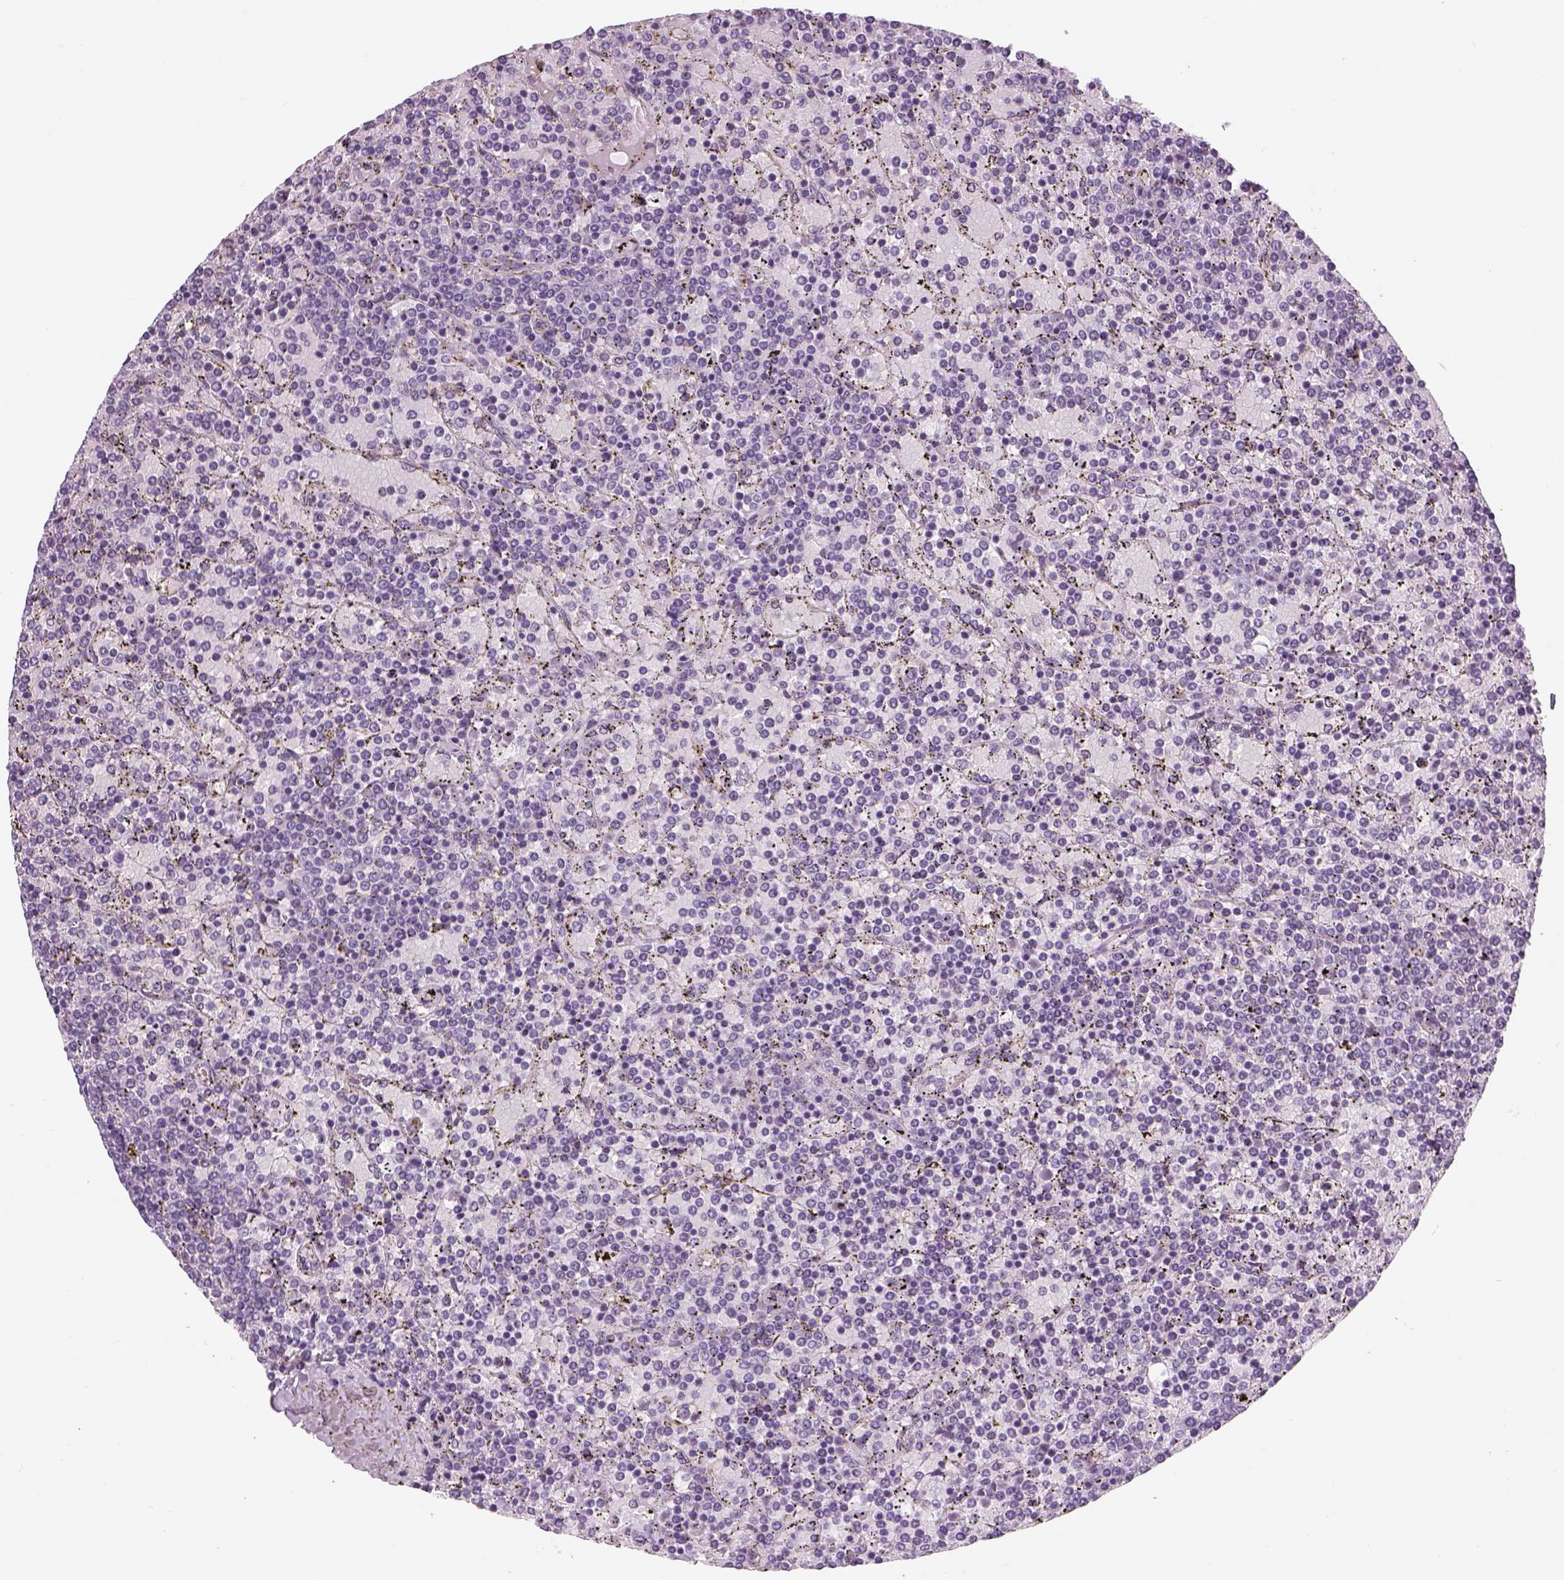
{"staining": {"intensity": "negative", "quantity": "none", "location": "none"}, "tissue": "lymphoma", "cell_type": "Tumor cells", "image_type": "cancer", "snomed": [{"axis": "morphology", "description": "Malignant lymphoma, non-Hodgkin's type, Low grade"}, {"axis": "topography", "description": "Spleen"}], "caption": "Malignant lymphoma, non-Hodgkin's type (low-grade) was stained to show a protein in brown. There is no significant expression in tumor cells.", "gene": "KCNMB4", "patient": {"sex": "female", "age": 77}}